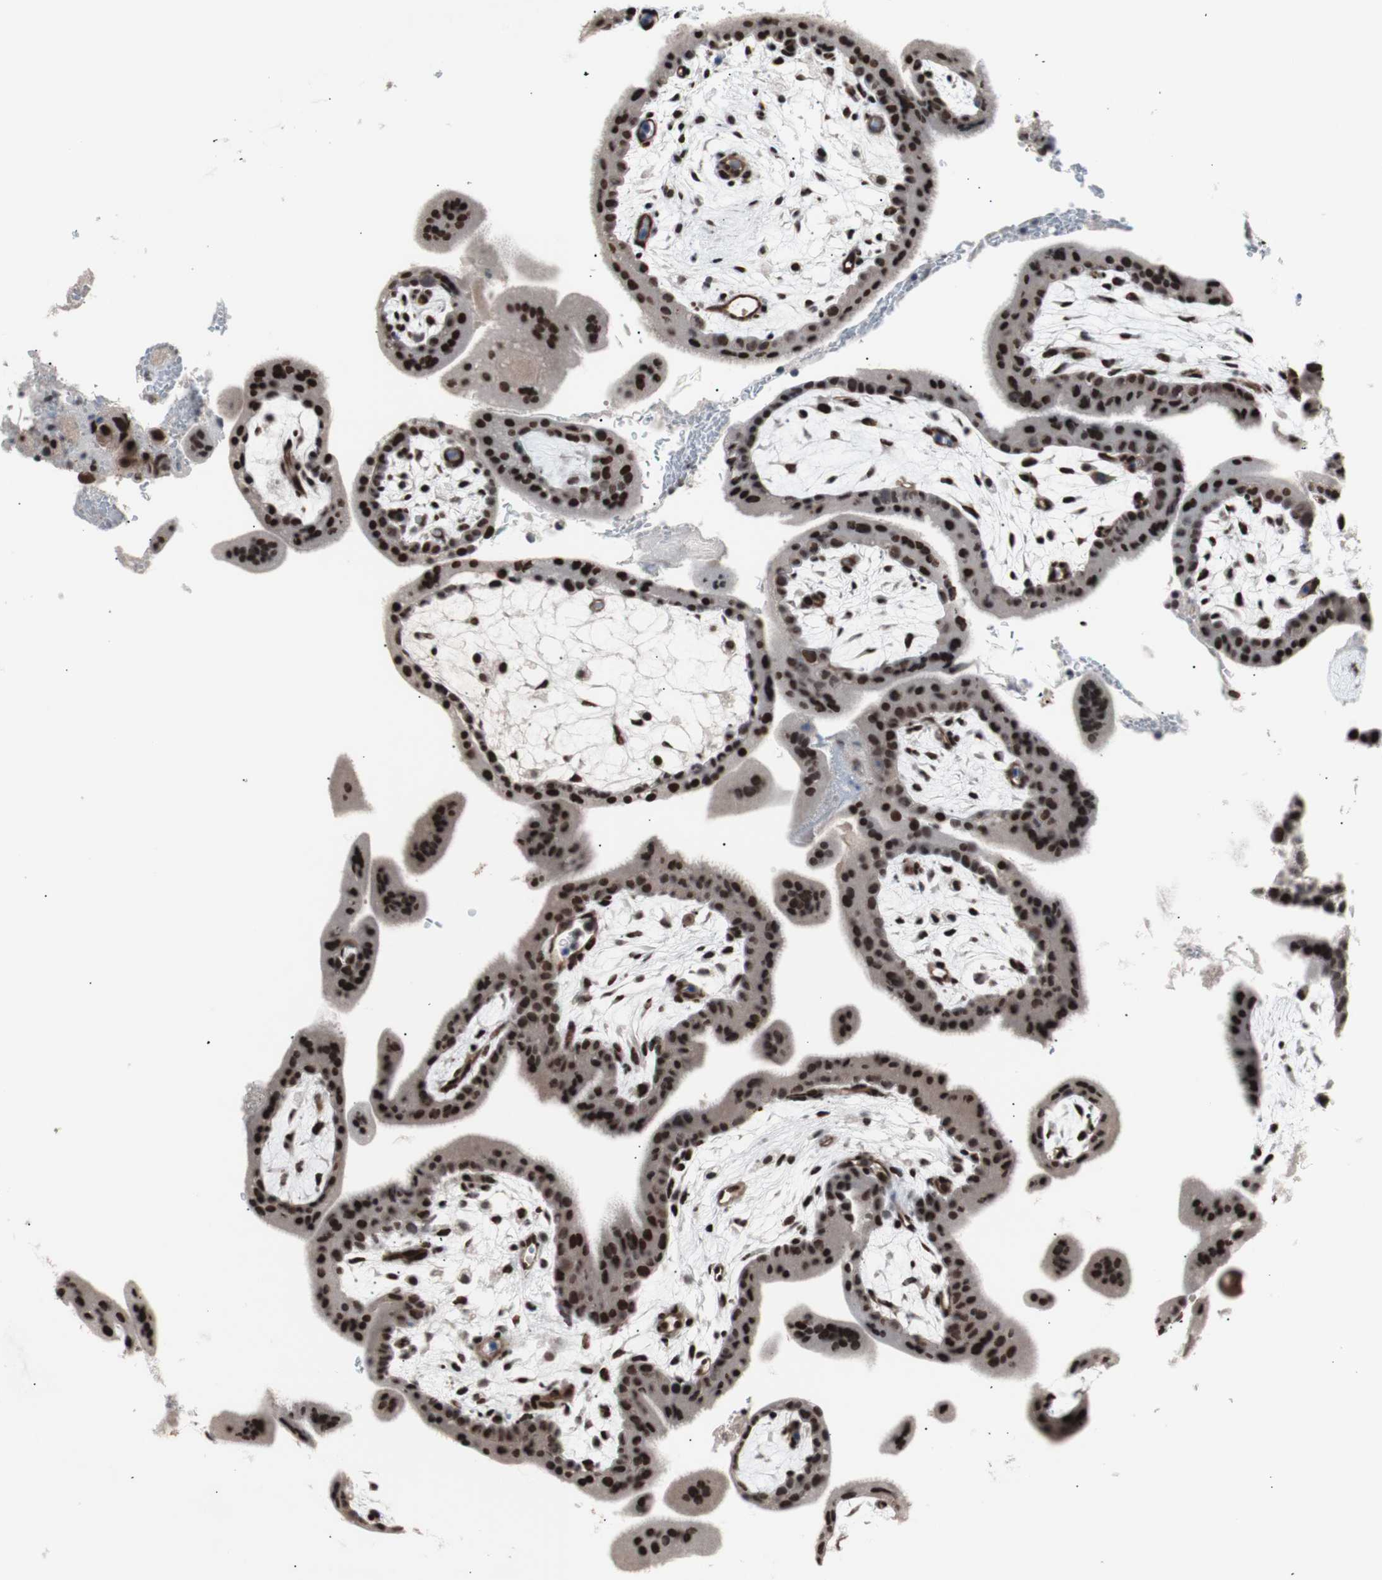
{"staining": {"intensity": "strong", "quantity": ">75%", "location": "cytoplasmic/membranous,nuclear"}, "tissue": "placenta", "cell_type": "Trophoblastic cells", "image_type": "normal", "snomed": [{"axis": "morphology", "description": "Normal tissue, NOS"}, {"axis": "topography", "description": "Placenta"}], "caption": "An image showing strong cytoplasmic/membranous,nuclear expression in about >75% of trophoblastic cells in unremarkable placenta, as visualized by brown immunohistochemical staining.", "gene": "POGZ", "patient": {"sex": "female", "age": 35}}